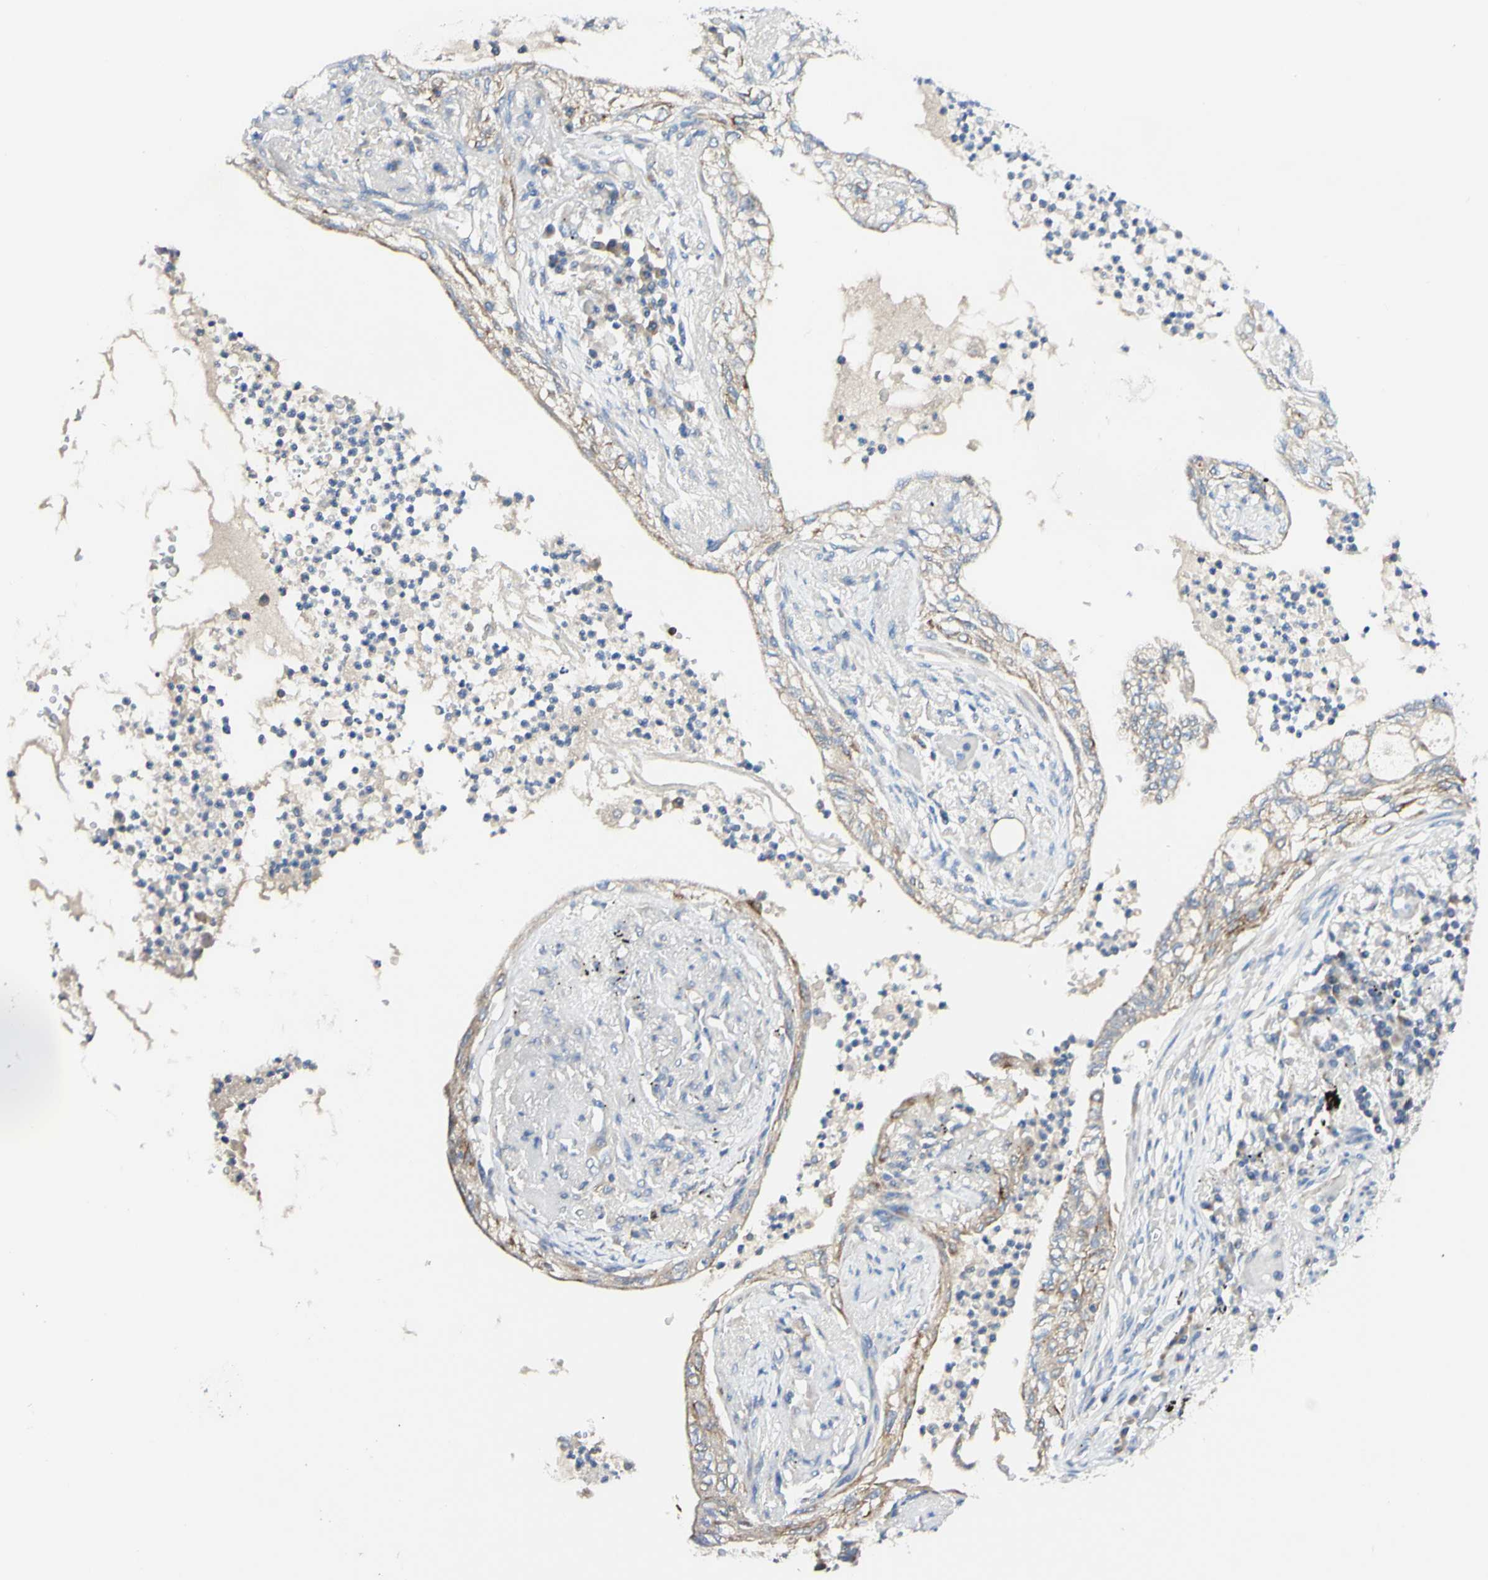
{"staining": {"intensity": "moderate", "quantity": "25%-75%", "location": "cytoplasmic/membranous"}, "tissue": "lung cancer", "cell_type": "Tumor cells", "image_type": "cancer", "snomed": [{"axis": "morphology", "description": "Normal tissue, NOS"}, {"axis": "morphology", "description": "Adenocarcinoma, NOS"}, {"axis": "topography", "description": "Bronchus"}, {"axis": "topography", "description": "Lung"}], "caption": "Adenocarcinoma (lung) stained for a protein reveals moderate cytoplasmic/membranous positivity in tumor cells.", "gene": "ARMC10", "patient": {"sex": "female", "age": 70}}